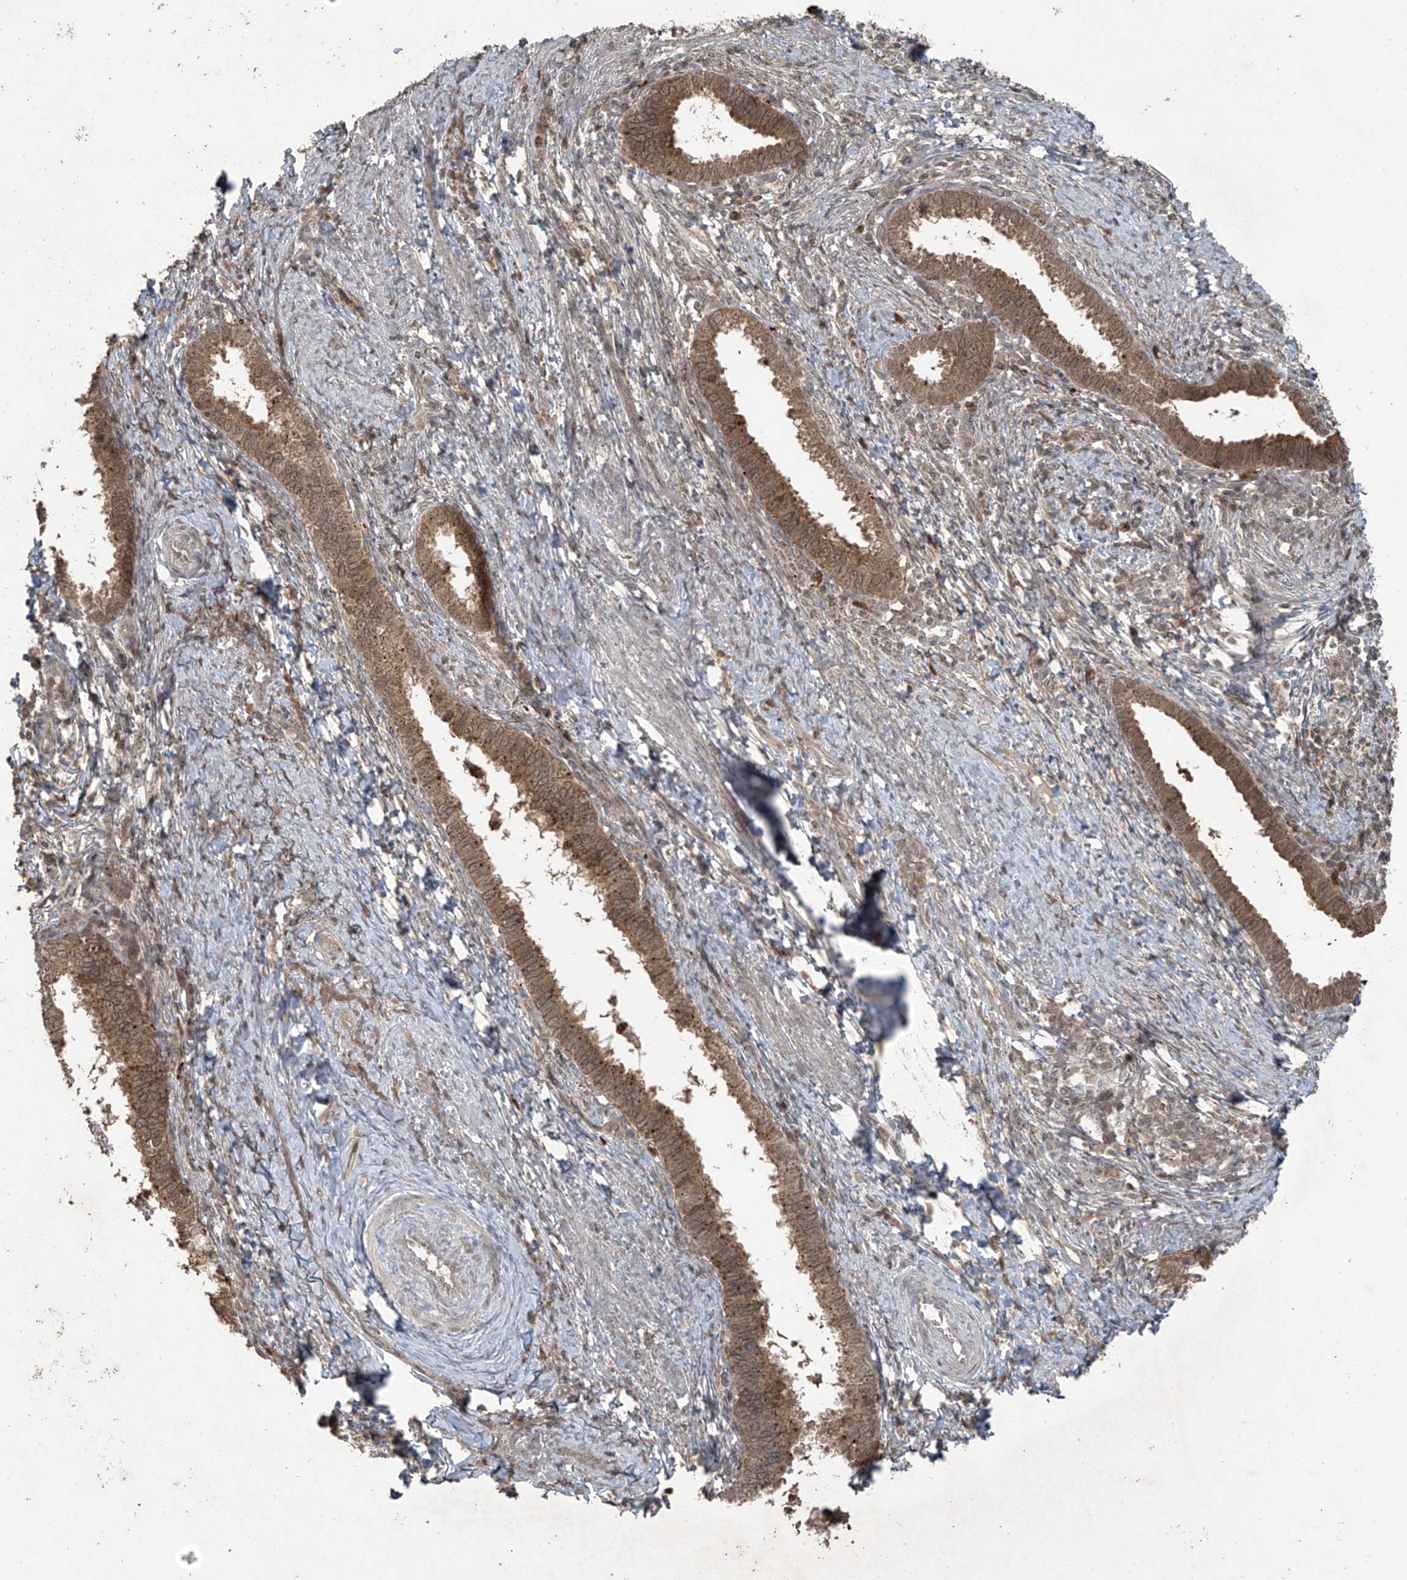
{"staining": {"intensity": "moderate", "quantity": ">75%", "location": "cytoplasmic/membranous"}, "tissue": "cervical cancer", "cell_type": "Tumor cells", "image_type": "cancer", "snomed": [{"axis": "morphology", "description": "Adenocarcinoma, NOS"}, {"axis": "topography", "description": "Cervix"}], "caption": "Immunohistochemical staining of human cervical adenocarcinoma demonstrates medium levels of moderate cytoplasmic/membranous protein positivity in about >75% of tumor cells. (DAB = brown stain, brightfield microscopy at high magnification).", "gene": "PGPEP1", "patient": {"sex": "female", "age": 36}}